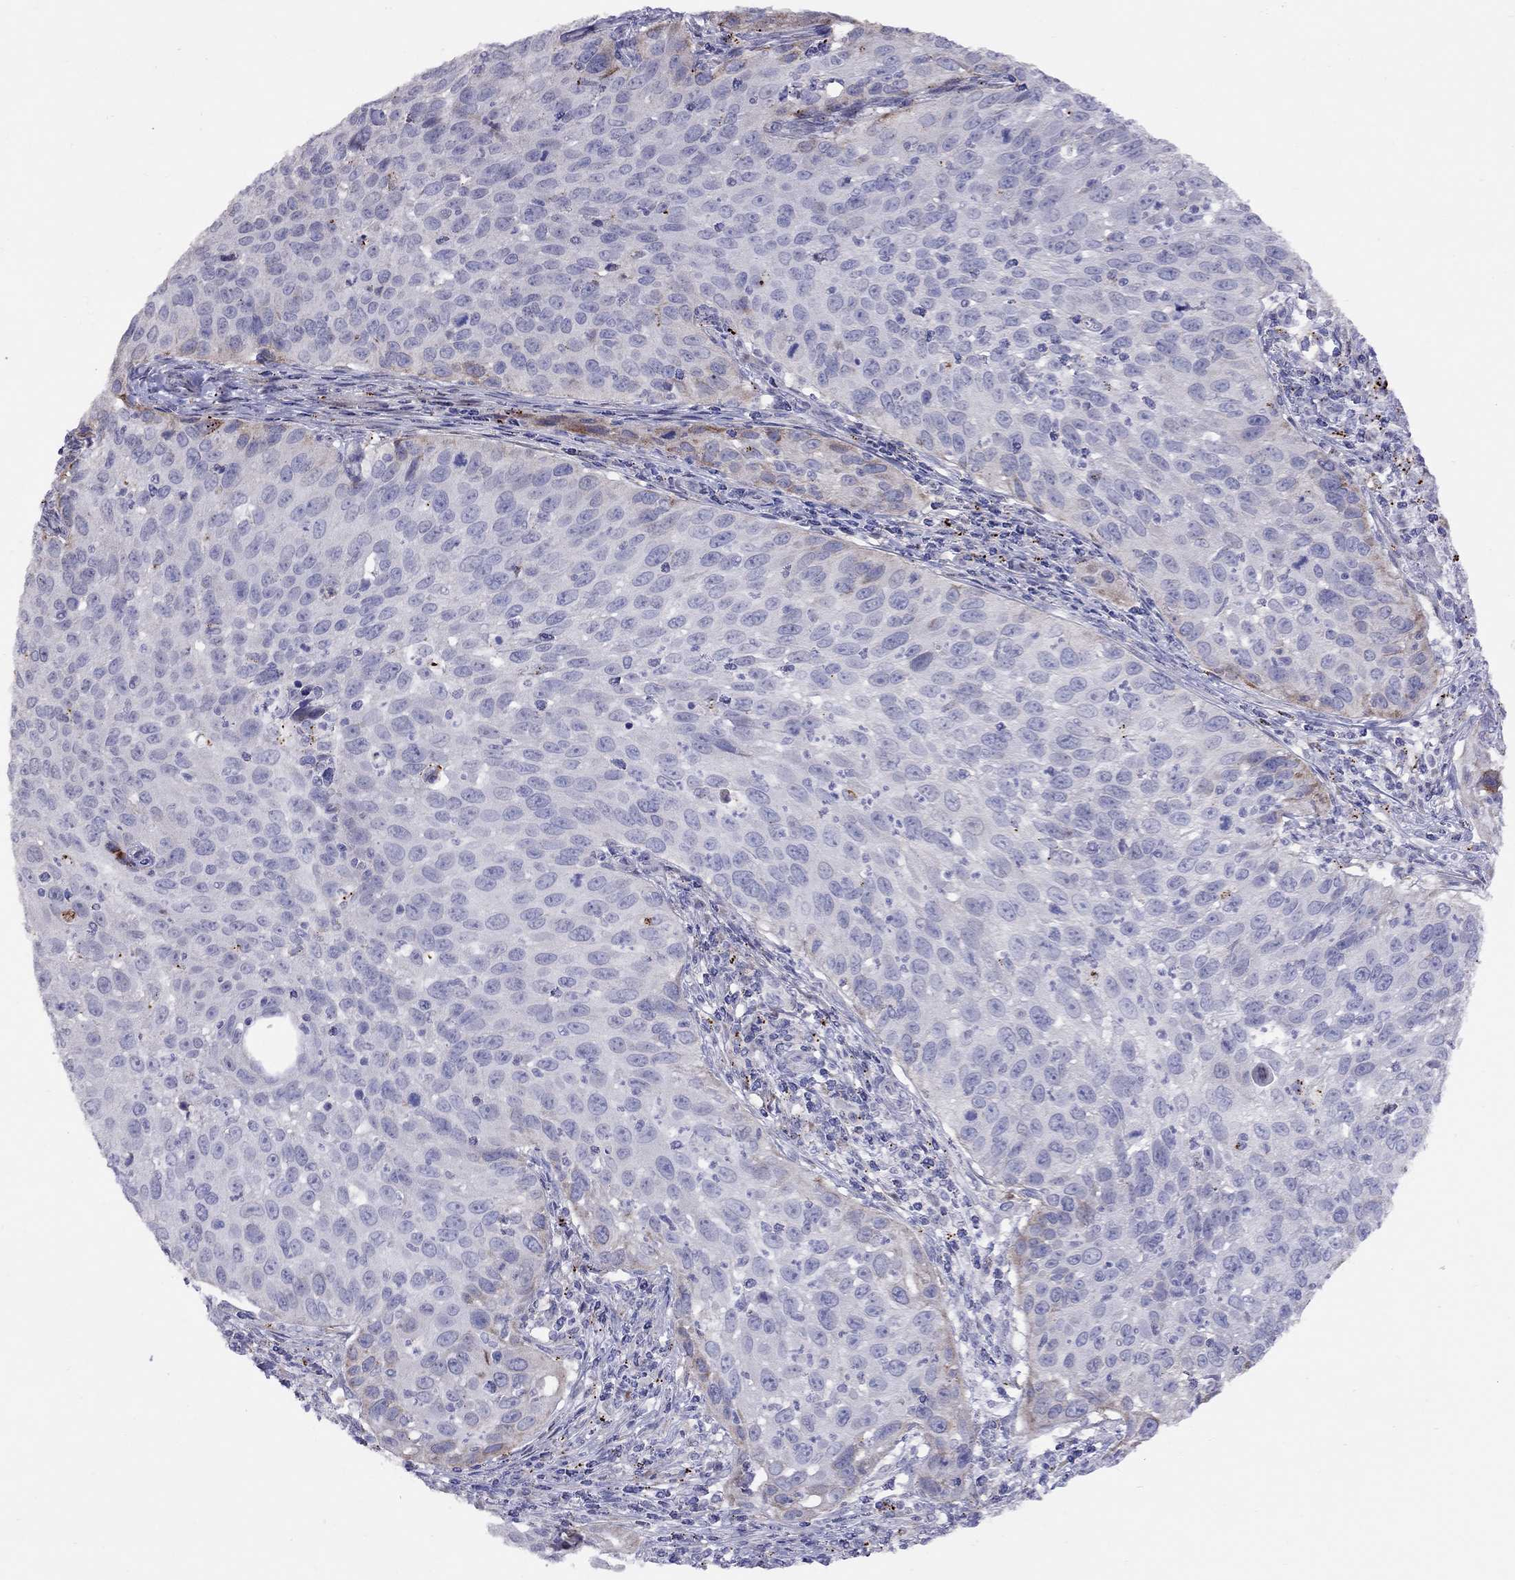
{"staining": {"intensity": "weak", "quantity": "<25%", "location": "cytoplasmic/membranous"}, "tissue": "cervical cancer", "cell_type": "Tumor cells", "image_type": "cancer", "snomed": [{"axis": "morphology", "description": "Squamous cell carcinoma, NOS"}, {"axis": "topography", "description": "Cervix"}], "caption": "An immunohistochemistry image of cervical cancer (squamous cell carcinoma) is shown. There is no staining in tumor cells of cervical cancer (squamous cell carcinoma).", "gene": "MAGEB4", "patient": {"sex": "female", "age": 26}}